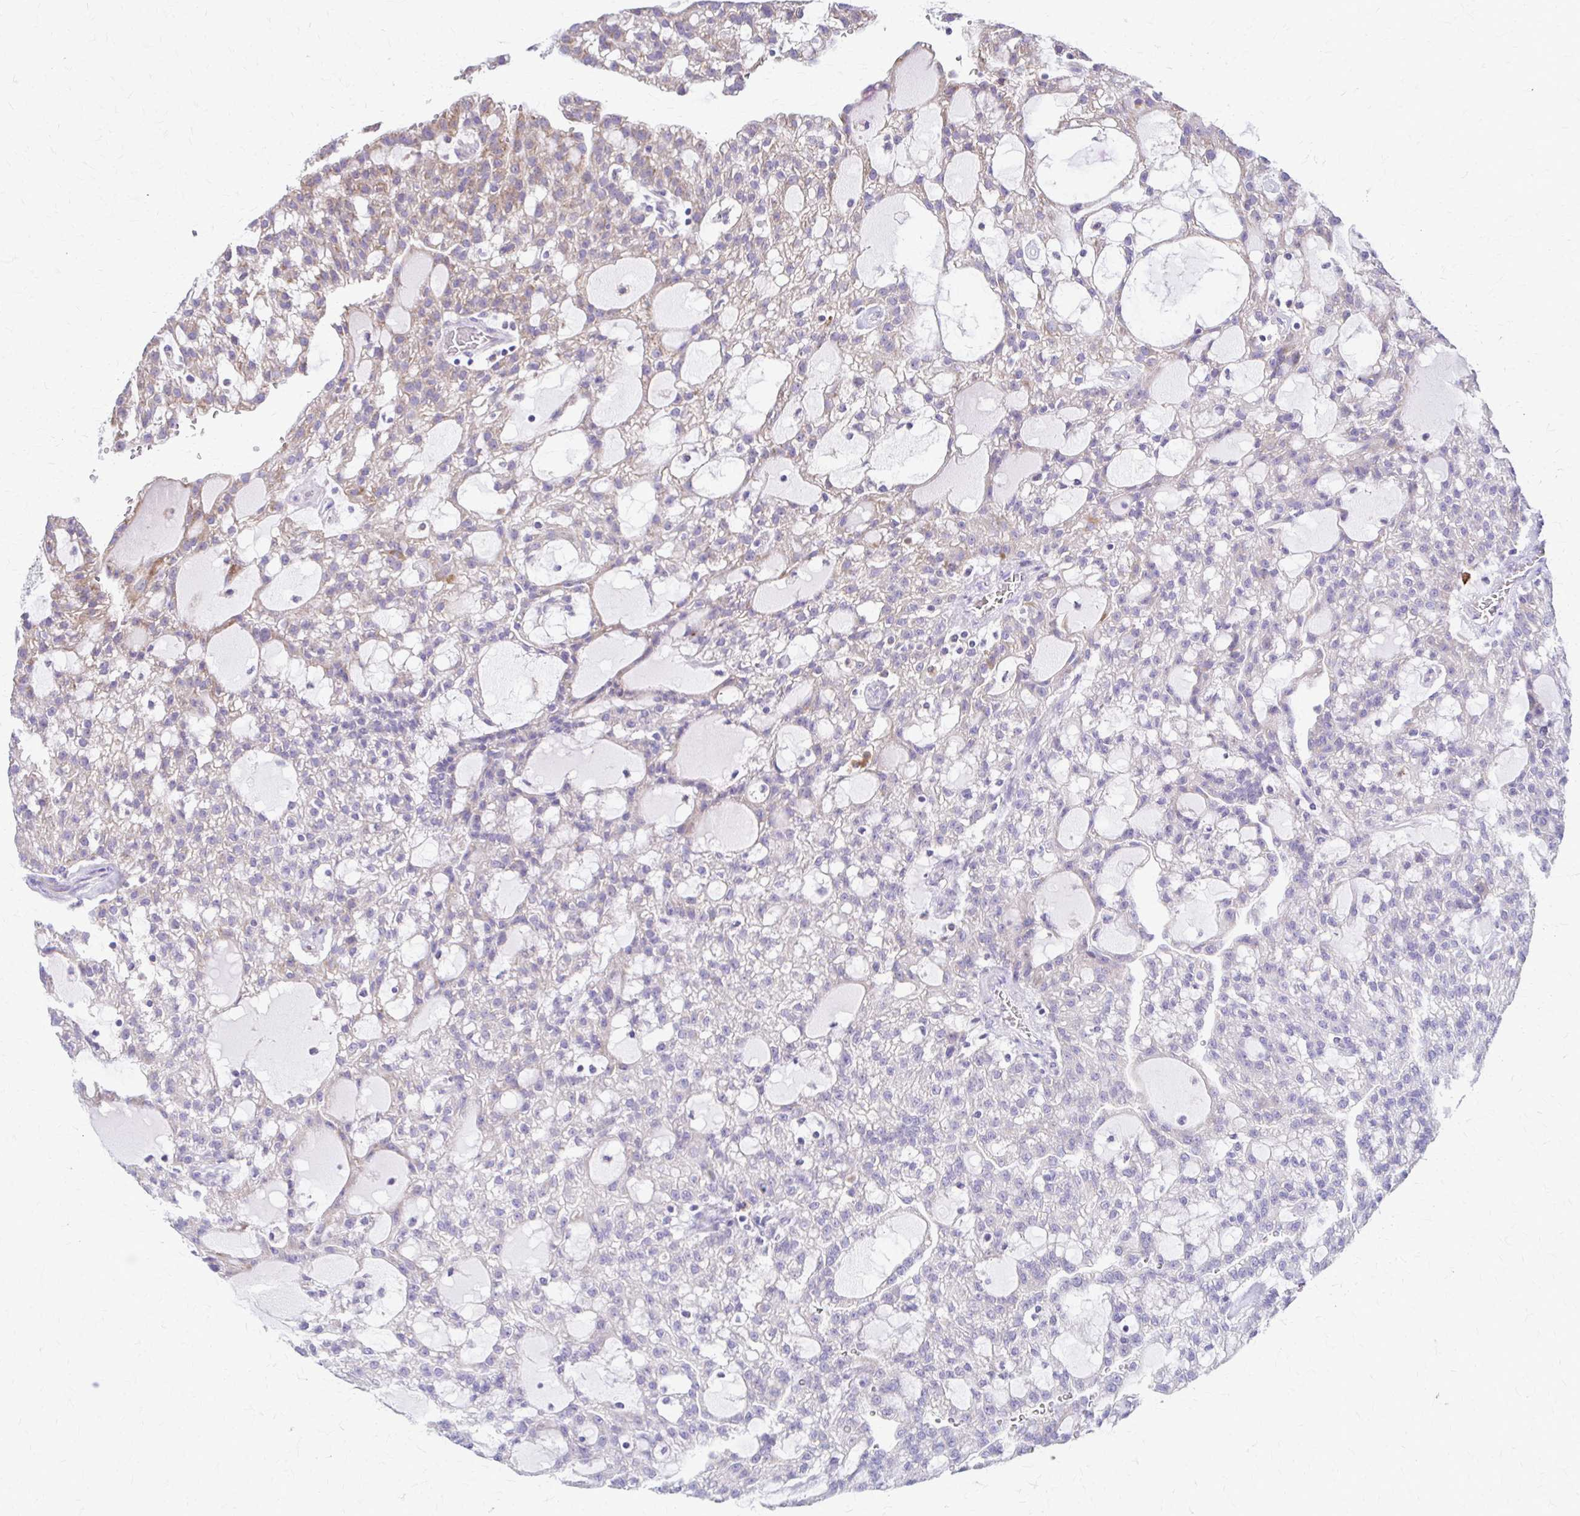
{"staining": {"intensity": "negative", "quantity": "none", "location": "none"}, "tissue": "renal cancer", "cell_type": "Tumor cells", "image_type": "cancer", "snomed": [{"axis": "morphology", "description": "Adenocarcinoma, NOS"}, {"axis": "topography", "description": "Kidney"}], "caption": "Renal cancer (adenocarcinoma) was stained to show a protein in brown. There is no significant positivity in tumor cells. Nuclei are stained in blue.", "gene": "SAMD13", "patient": {"sex": "male", "age": 63}}